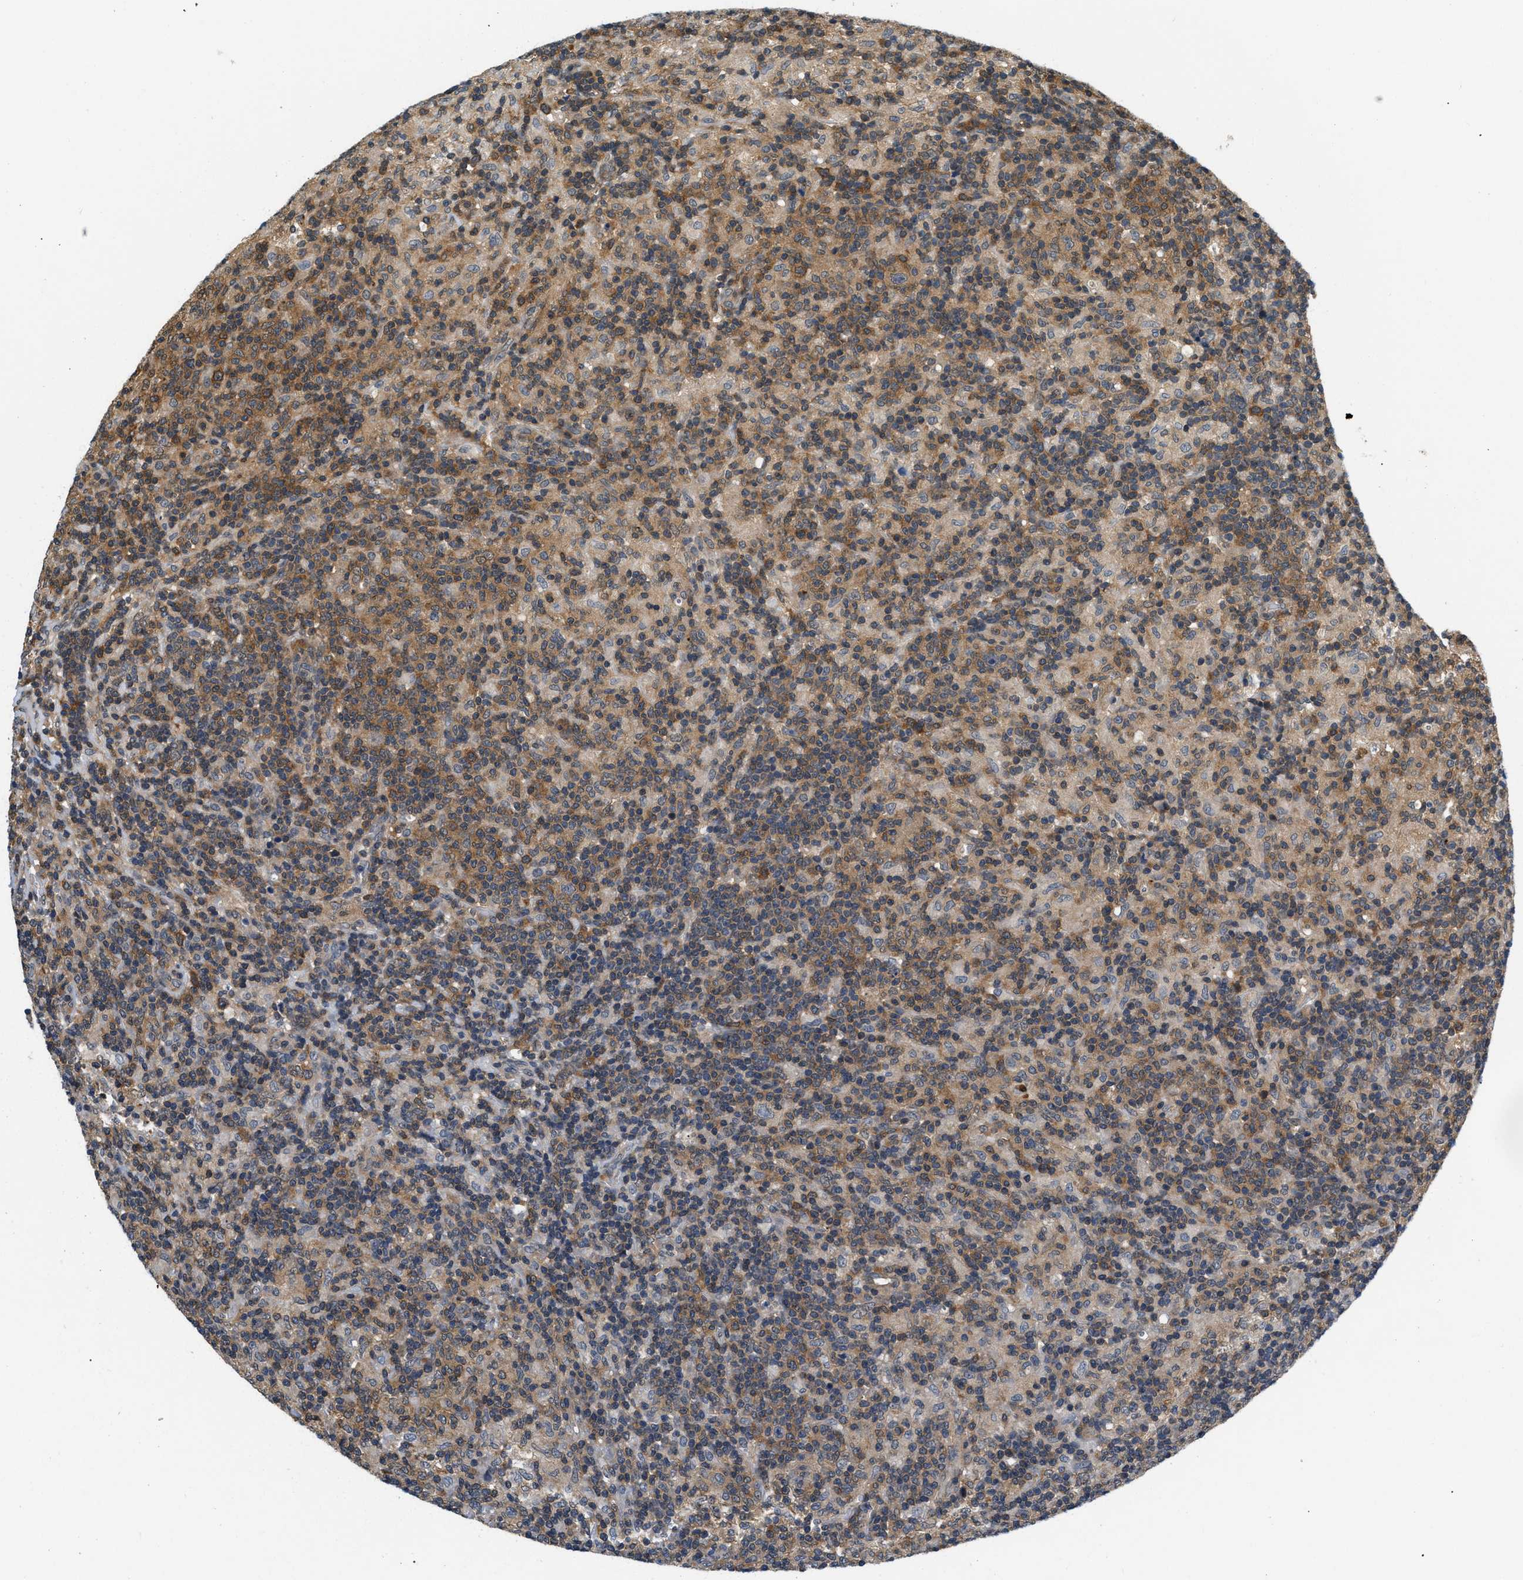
{"staining": {"intensity": "moderate", "quantity": "<25%", "location": "cytoplasmic/membranous"}, "tissue": "lymphoma", "cell_type": "Tumor cells", "image_type": "cancer", "snomed": [{"axis": "morphology", "description": "Hodgkin's disease, NOS"}, {"axis": "topography", "description": "Lymph node"}], "caption": "Tumor cells display moderate cytoplasmic/membranous expression in approximately <25% of cells in Hodgkin's disease.", "gene": "EIF4EBP2", "patient": {"sex": "male", "age": 70}}